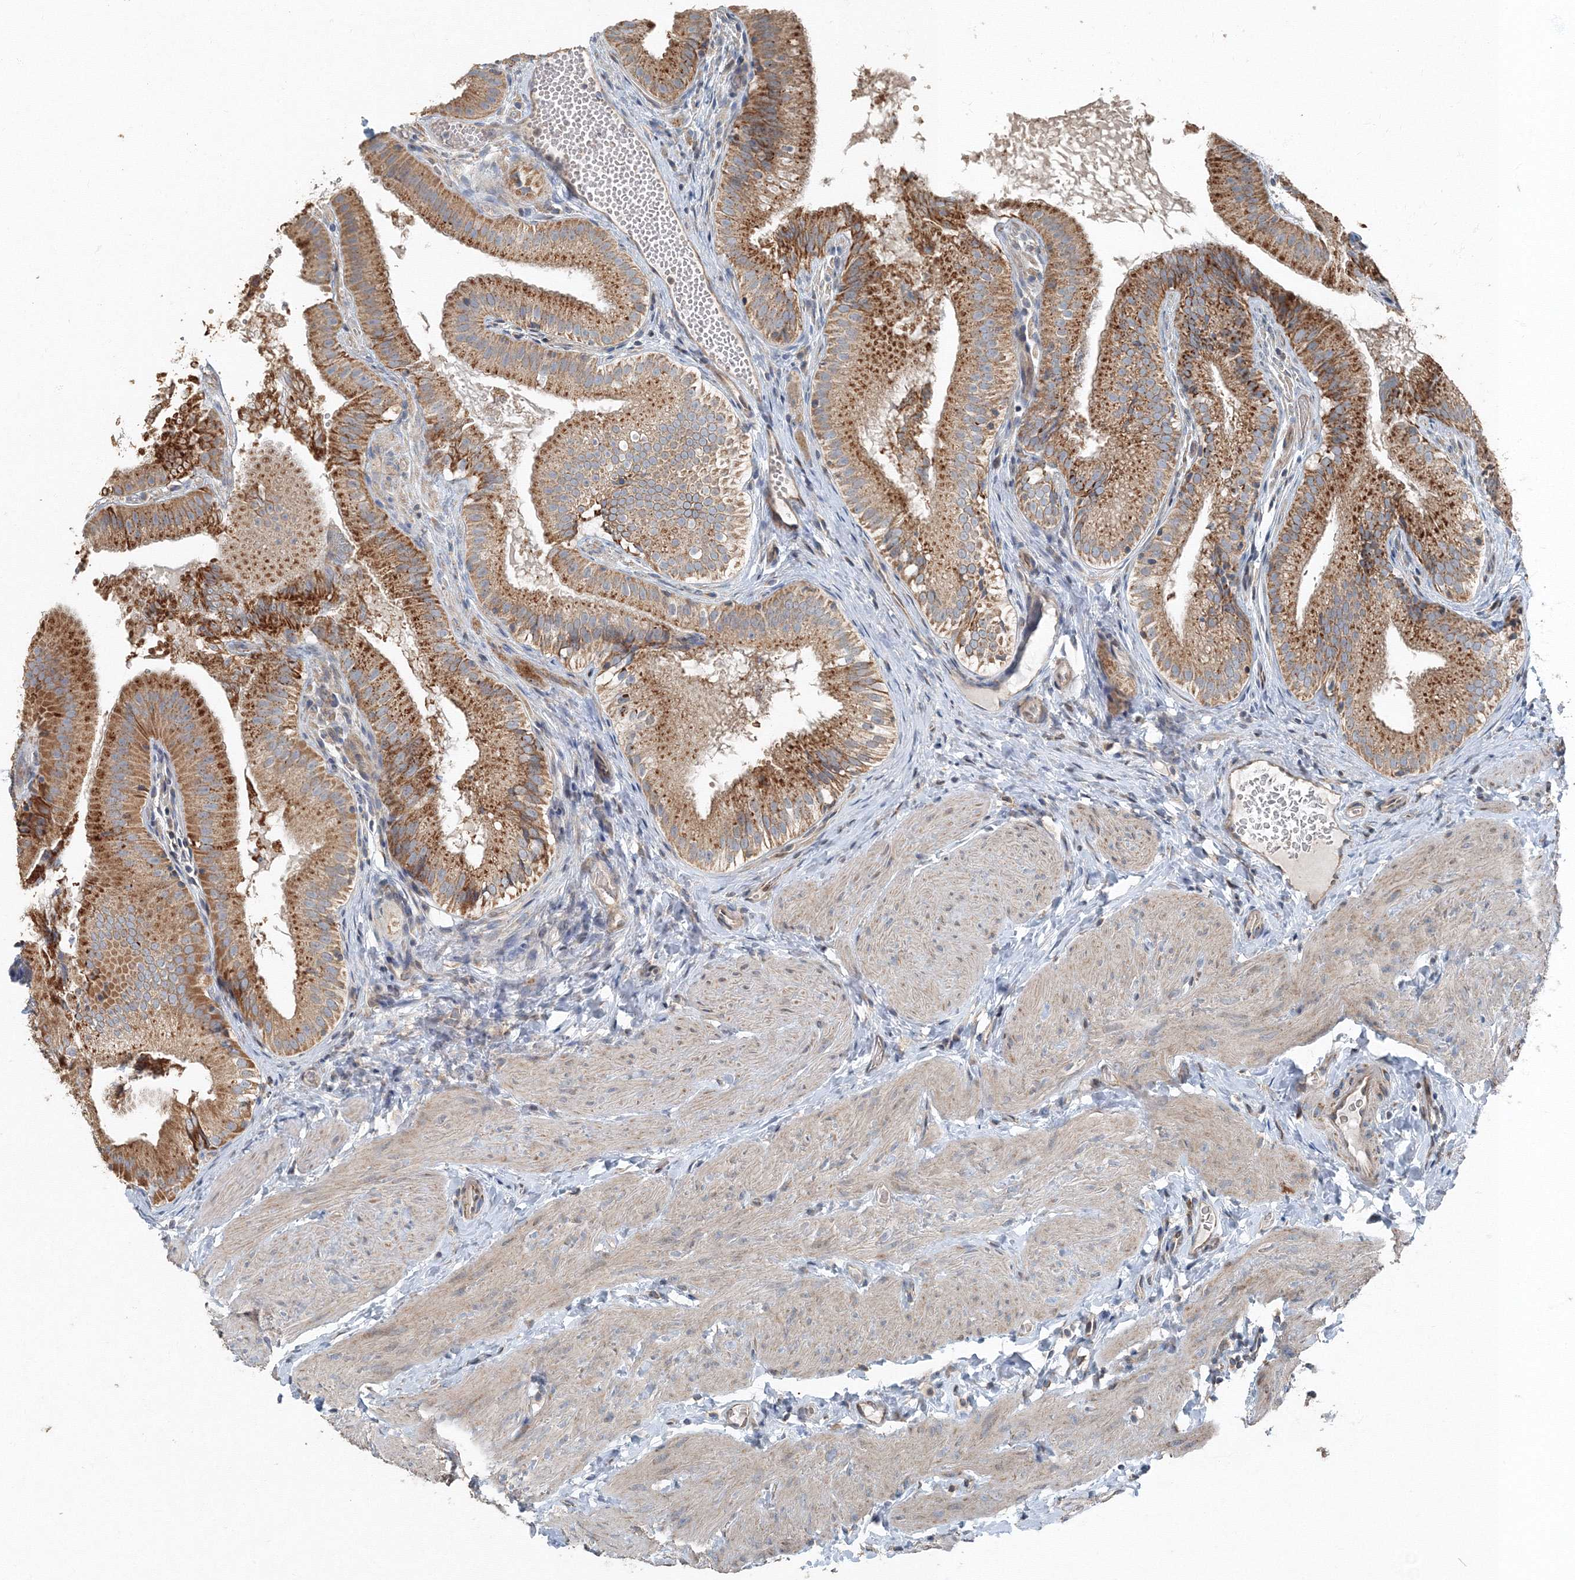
{"staining": {"intensity": "strong", "quantity": ">75%", "location": "cytoplasmic/membranous"}, "tissue": "gallbladder", "cell_type": "Glandular cells", "image_type": "normal", "snomed": [{"axis": "morphology", "description": "Normal tissue, NOS"}, {"axis": "topography", "description": "Gallbladder"}], "caption": "IHC image of unremarkable gallbladder: human gallbladder stained using immunohistochemistry (IHC) reveals high levels of strong protein expression localized specifically in the cytoplasmic/membranous of glandular cells, appearing as a cytoplasmic/membranous brown color.", "gene": "AASDH", "patient": {"sex": "female", "age": 30}}